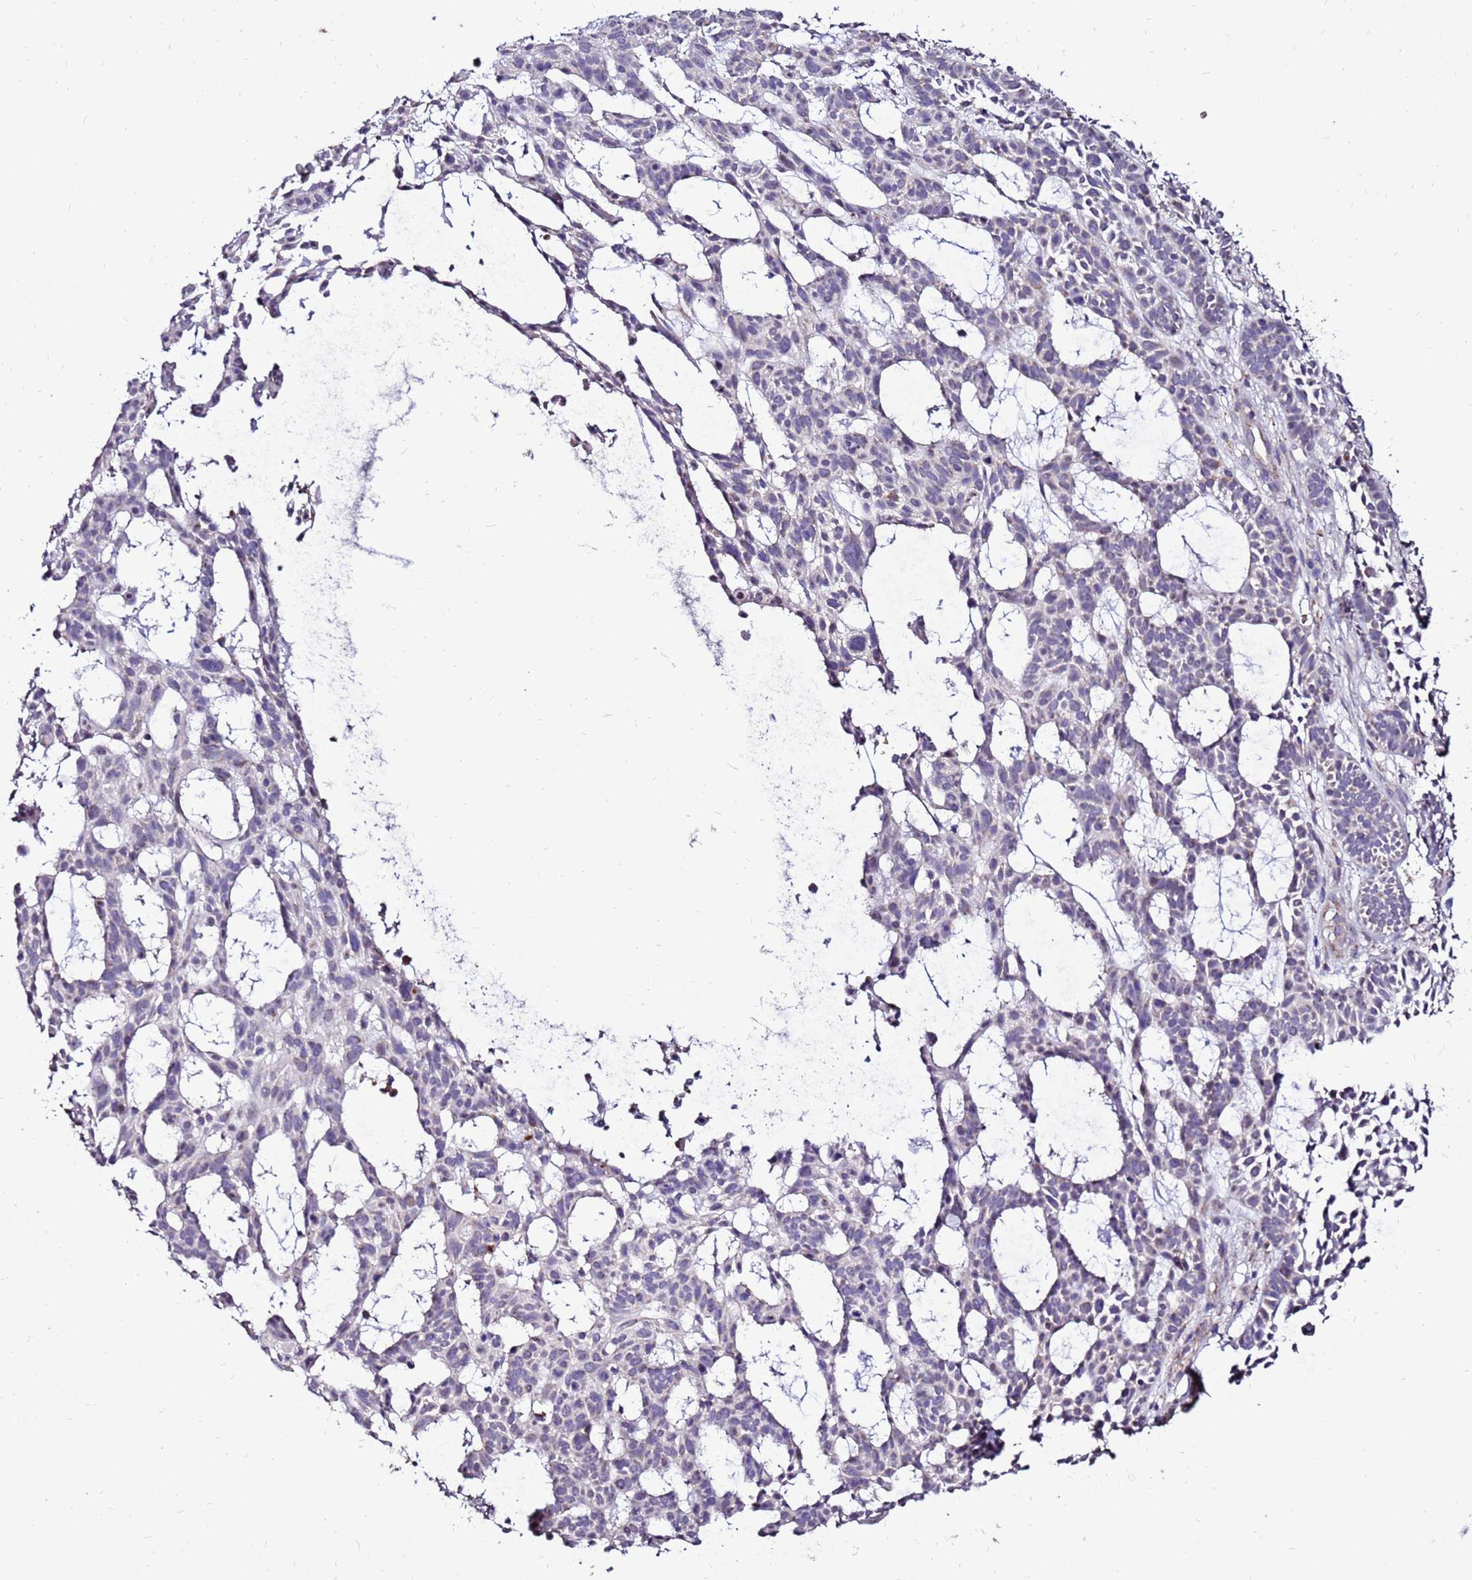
{"staining": {"intensity": "negative", "quantity": "none", "location": "none"}, "tissue": "skin cancer", "cell_type": "Tumor cells", "image_type": "cancer", "snomed": [{"axis": "morphology", "description": "Basal cell carcinoma"}, {"axis": "topography", "description": "Skin"}], "caption": "An IHC photomicrograph of skin cancer is shown. There is no staining in tumor cells of skin cancer.", "gene": "SPSB3", "patient": {"sex": "male", "age": 89}}